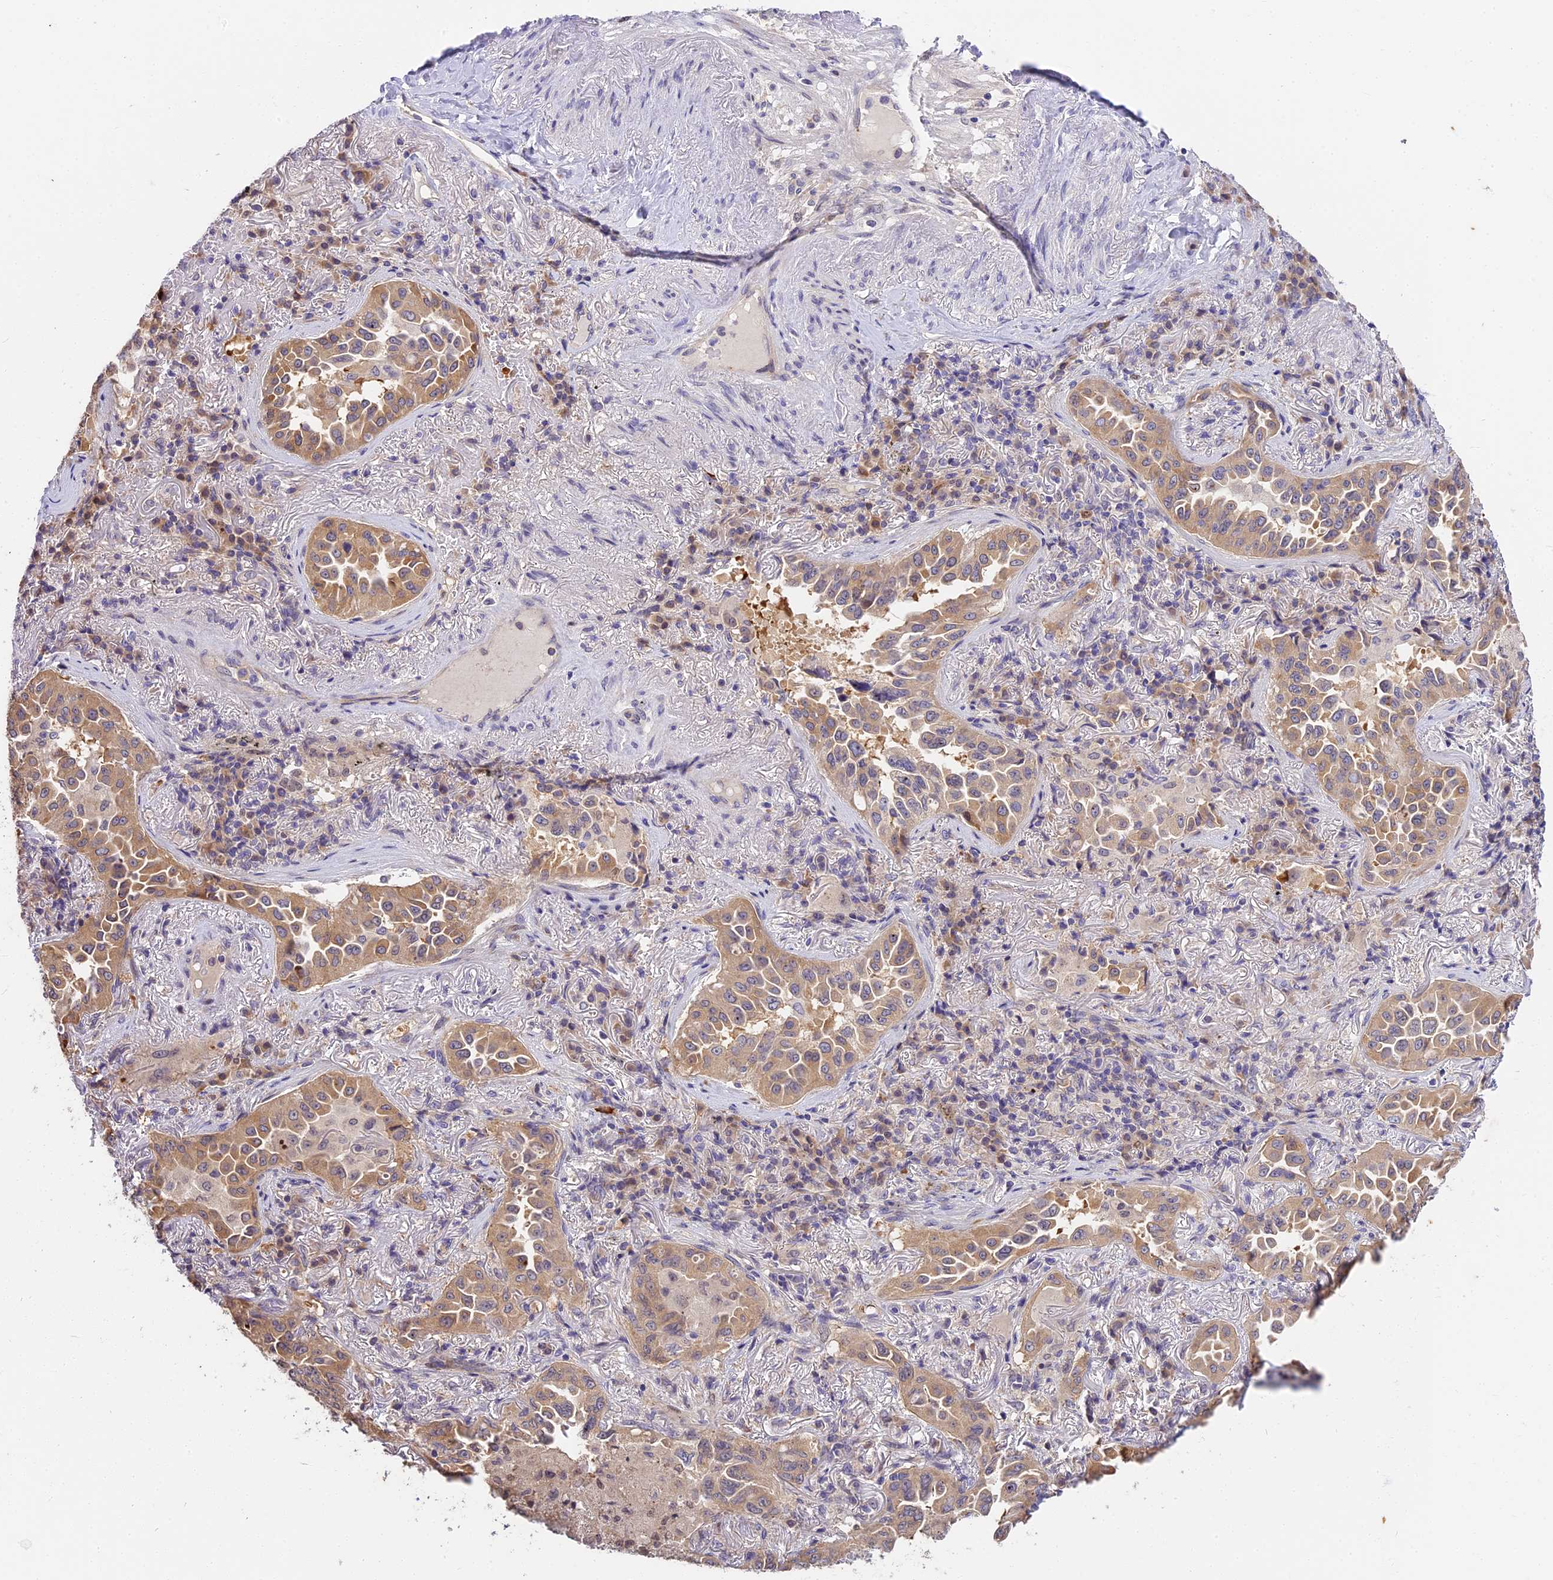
{"staining": {"intensity": "moderate", "quantity": ">75%", "location": "cytoplasmic/membranous"}, "tissue": "lung cancer", "cell_type": "Tumor cells", "image_type": "cancer", "snomed": [{"axis": "morphology", "description": "Adenocarcinoma, NOS"}, {"axis": "topography", "description": "Lung"}], "caption": "Human lung adenocarcinoma stained for a protein (brown) displays moderate cytoplasmic/membranous positive expression in about >75% of tumor cells.", "gene": "BSCL2", "patient": {"sex": "female", "age": 69}}